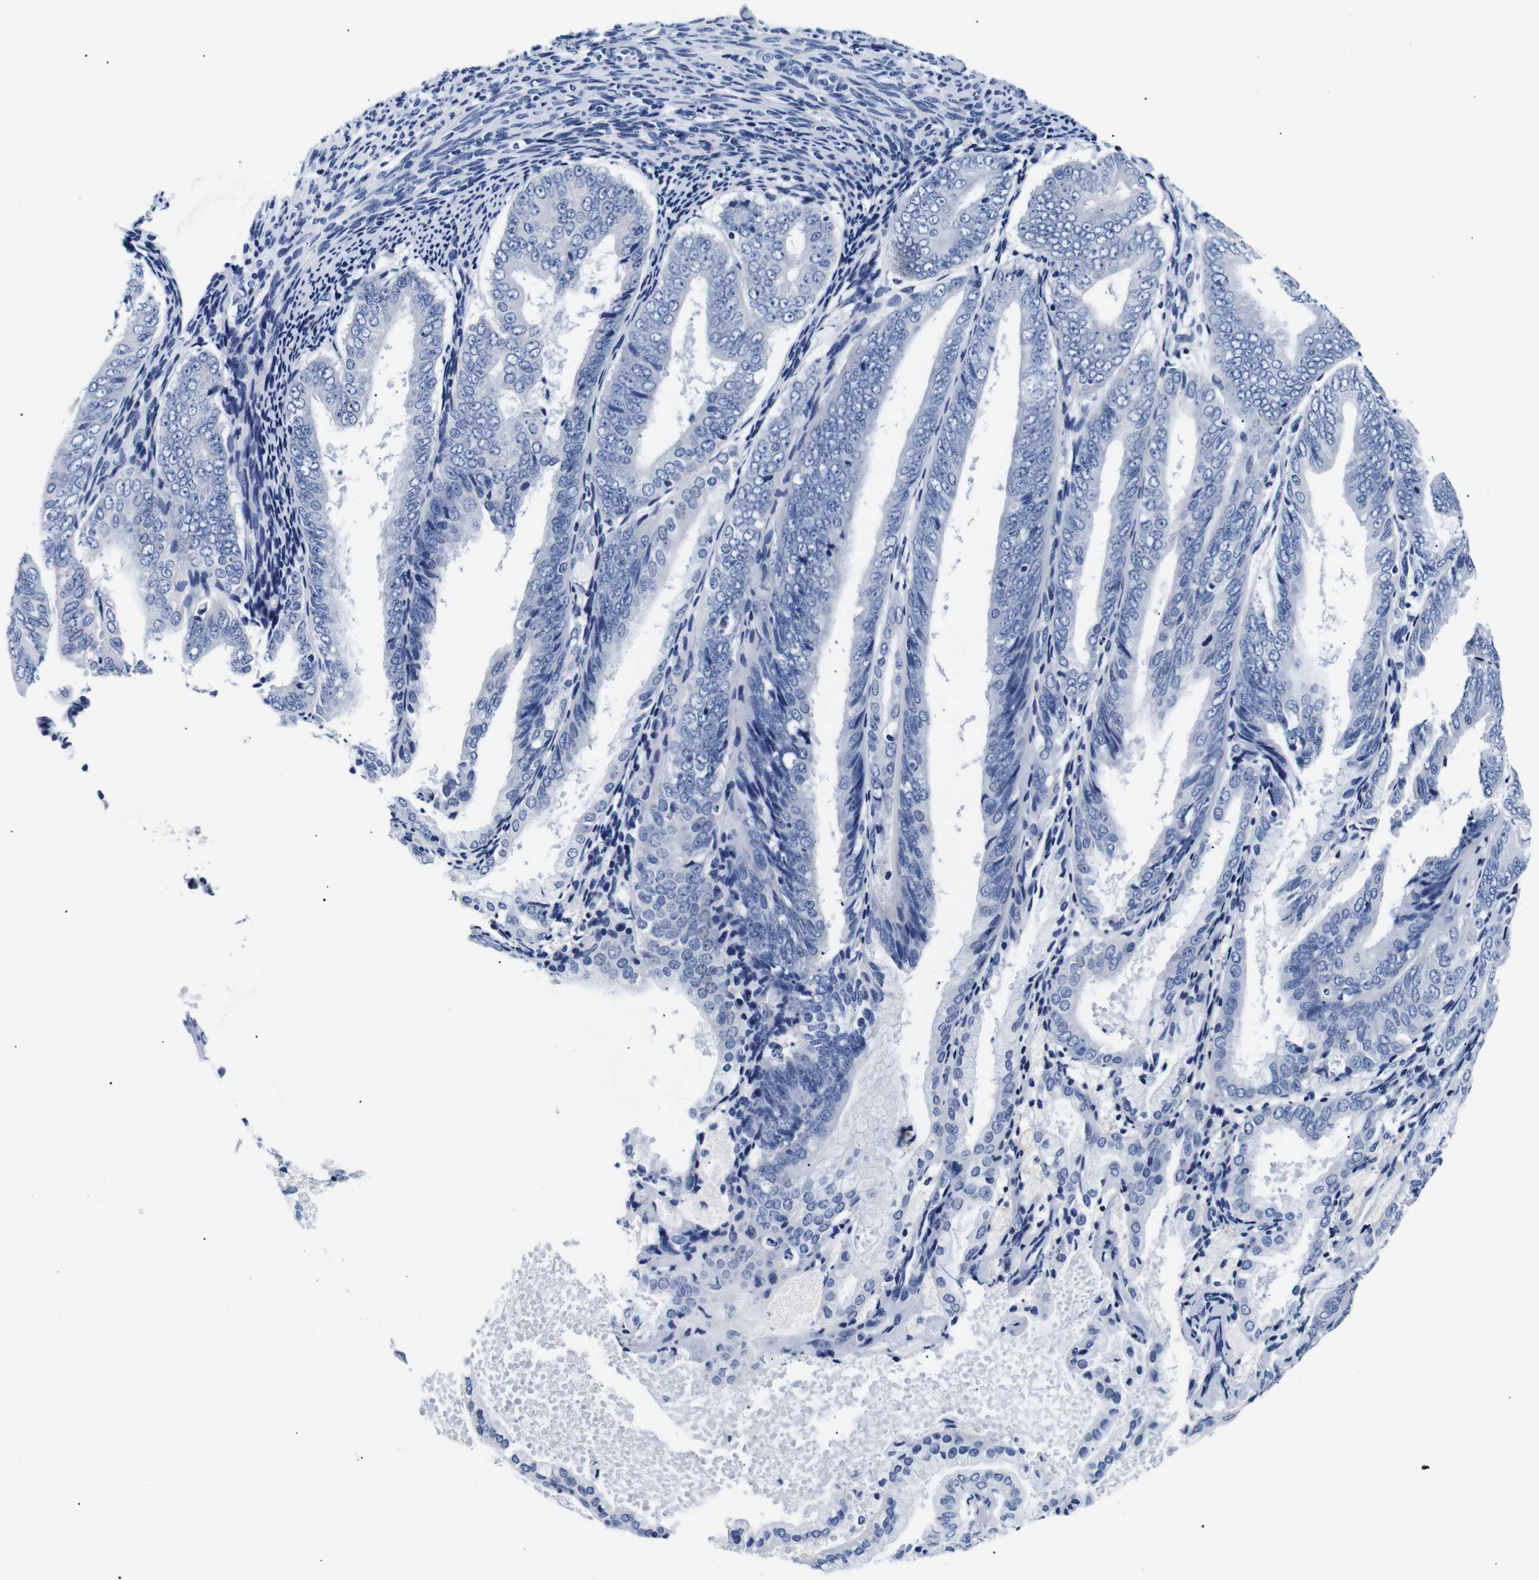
{"staining": {"intensity": "negative", "quantity": "none", "location": "none"}, "tissue": "endometrial cancer", "cell_type": "Tumor cells", "image_type": "cancer", "snomed": [{"axis": "morphology", "description": "Adenocarcinoma, NOS"}, {"axis": "topography", "description": "Endometrium"}], "caption": "Immunohistochemical staining of adenocarcinoma (endometrial) reveals no significant staining in tumor cells.", "gene": "GAP43", "patient": {"sex": "female", "age": 63}}